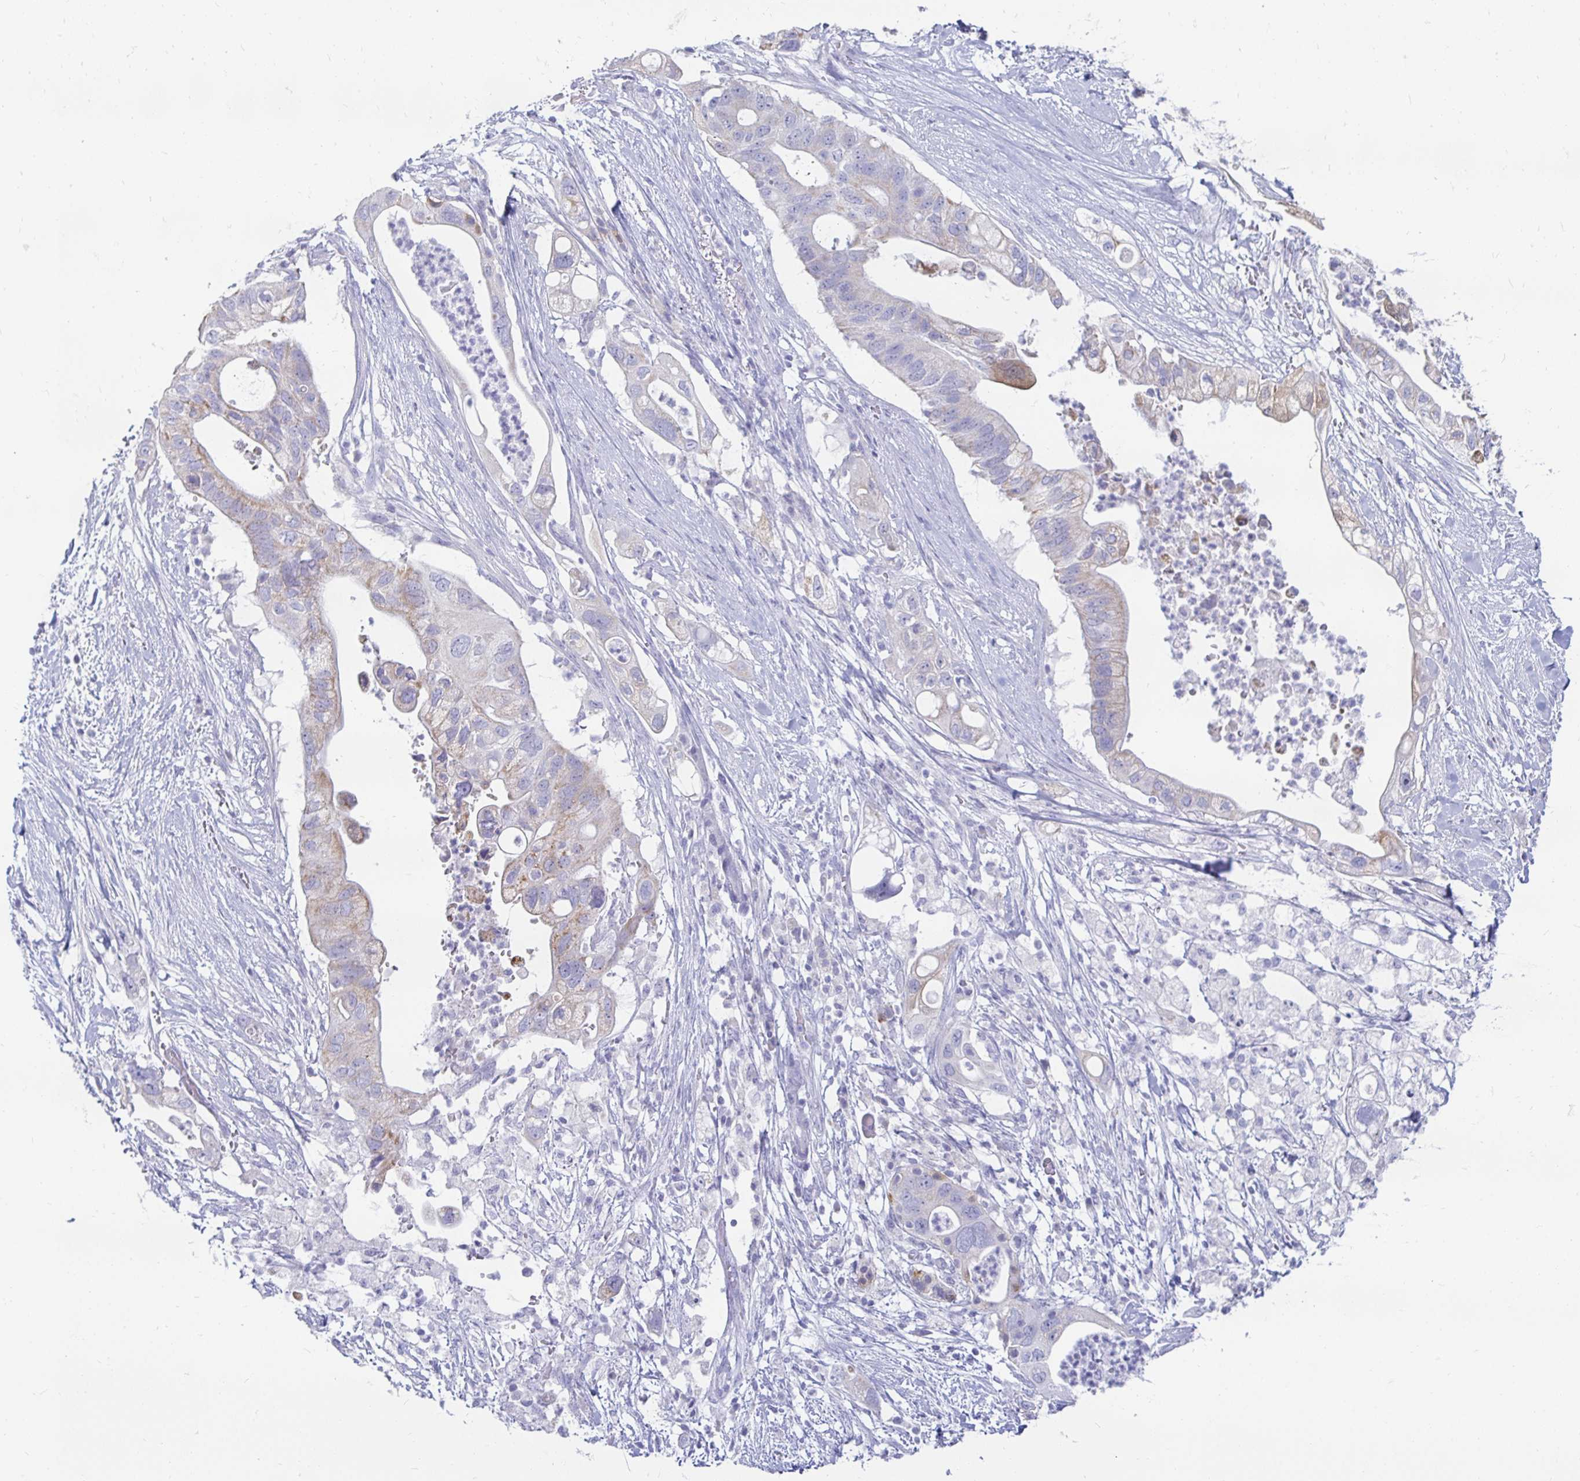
{"staining": {"intensity": "weak", "quantity": "<25%", "location": "cytoplasmic/membranous"}, "tissue": "pancreatic cancer", "cell_type": "Tumor cells", "image_type": "cancer", "snomed": [{"axis": "morphology", "description": "Adenocarcinoma, NOS"}, {"axis": "topography", "description": "Pancreas"}], "caption": "Tumor cells show no significant protein positivity in pancreatic cancer.", "gene": "PEG10", "patient": {"sex": "female", "age": 72}}